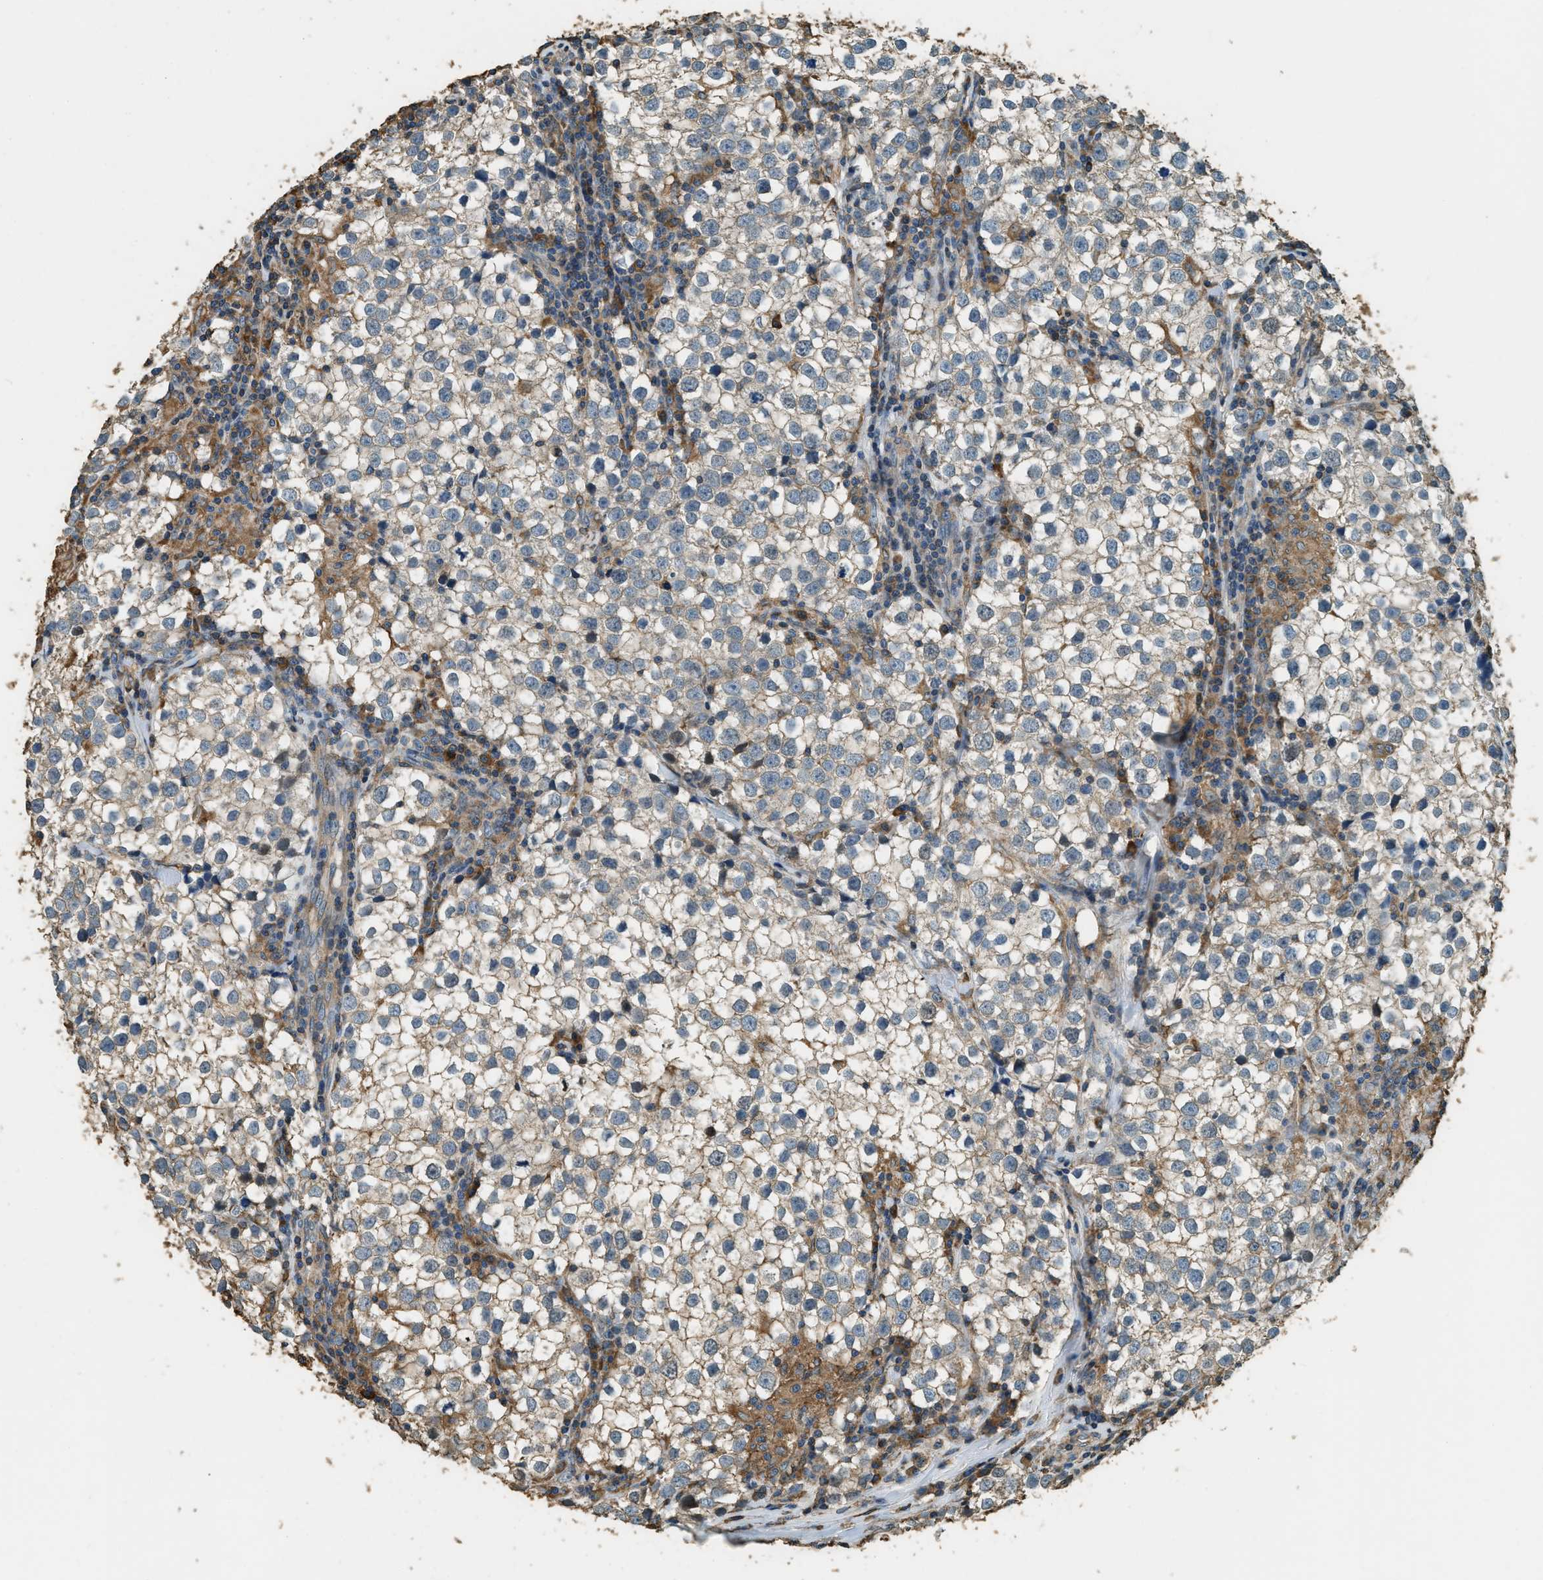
{"staining": {"intensity": "negative", "quantity": "none", "location": "none"}, "tissue": "testis cancer", "cell_type": "Tumor cells", "image_type": "cancer", "snomed": [{"axis": "morphology", "description": "Seminoma, NOS"}, {"axis": "morphology", "description": "Carcinoma, Embryonal, NOS"}, {"axis": "topography", "description": "Testis"}], "caption": "Tumor cells show no significant expression in seminoma (testis).", "gene": "ERGIC1", "patient": {"sex": "male", "age": 36}}